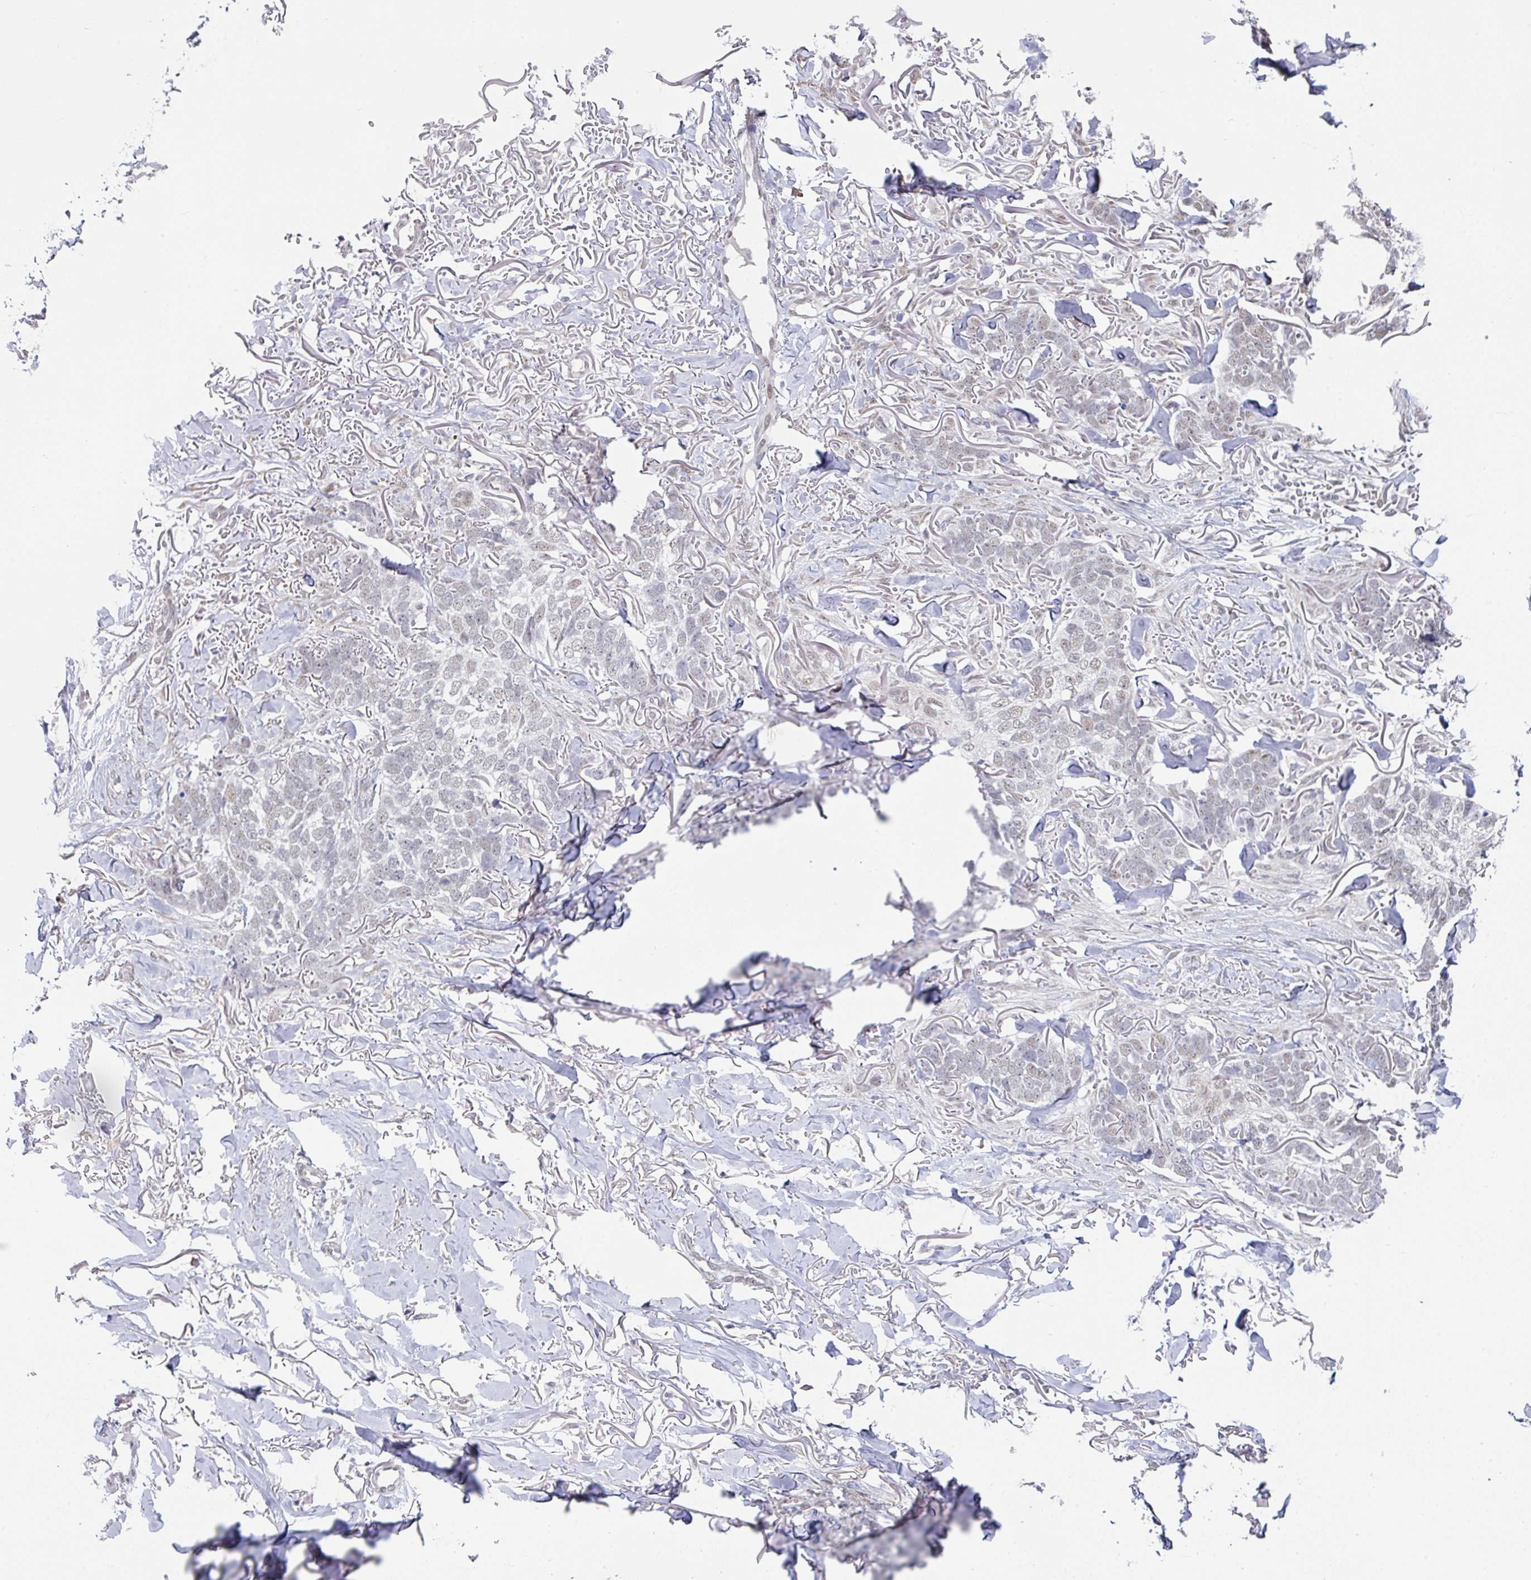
{"staining": {"intensity": "weak", "quantity": "25%-75%", "location": "nuclear"}, "tissue": "skin cancer", "cell_type": "Tumor cells", "image_type": "cancer", "snomed": [{"axis": "morphology", "description": "Normal tissue, NOS"}, {"axis": "morphology", "description": "Basal cell carcinoma"}, {"axis": "topography", "description": "Skin"}], "caption": "Immunohistochemical staining of human skin basal cell carcinoma reveals low levels of weak nuclear expression in about 25%-75% of tumor cells. The protein of interest is shown in brown color, while the nuclei are stained blue.", "gene": "TMED5", "patient": {"sex": "male", "age": 77}}